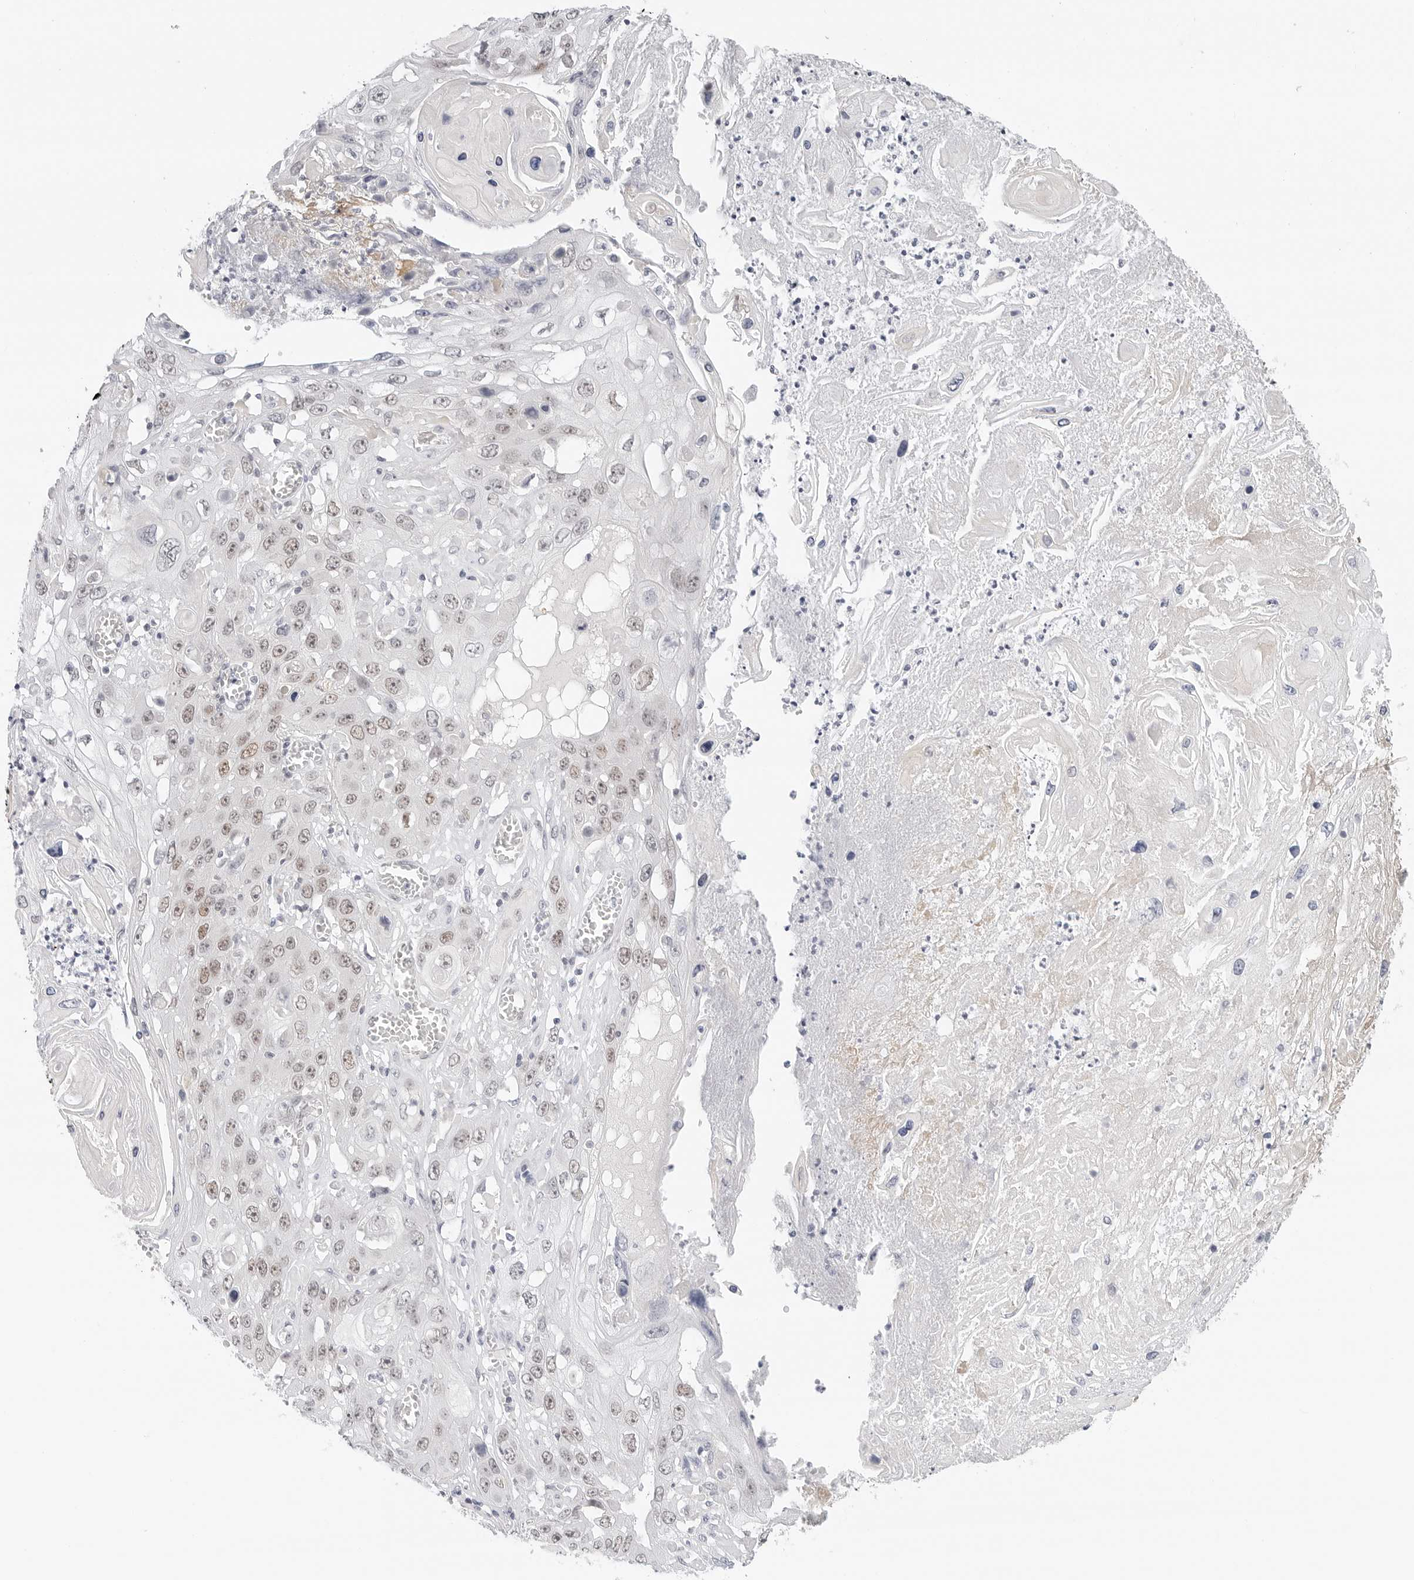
{"staining": {"intensity": "weak", "quantity": ">75%", "location": "nuclear"}, "tissue": "skin cancer", "cell_type": "Tumor cells", "image_type": "cancer", "snomed": [{"axis": "morphology", "description": "Squamous cell carcinoma, NOS"}, {"axis": "topography", "description": "Skin"}], "caption": "Immunohistochemical staining of skin squamous cell carcinoma displays low levels of weak nuclear protein positivity in approximately >75% of tumor cells.", "gene": "TSEN2", "patient": {"sex": "male", "age": 55}}